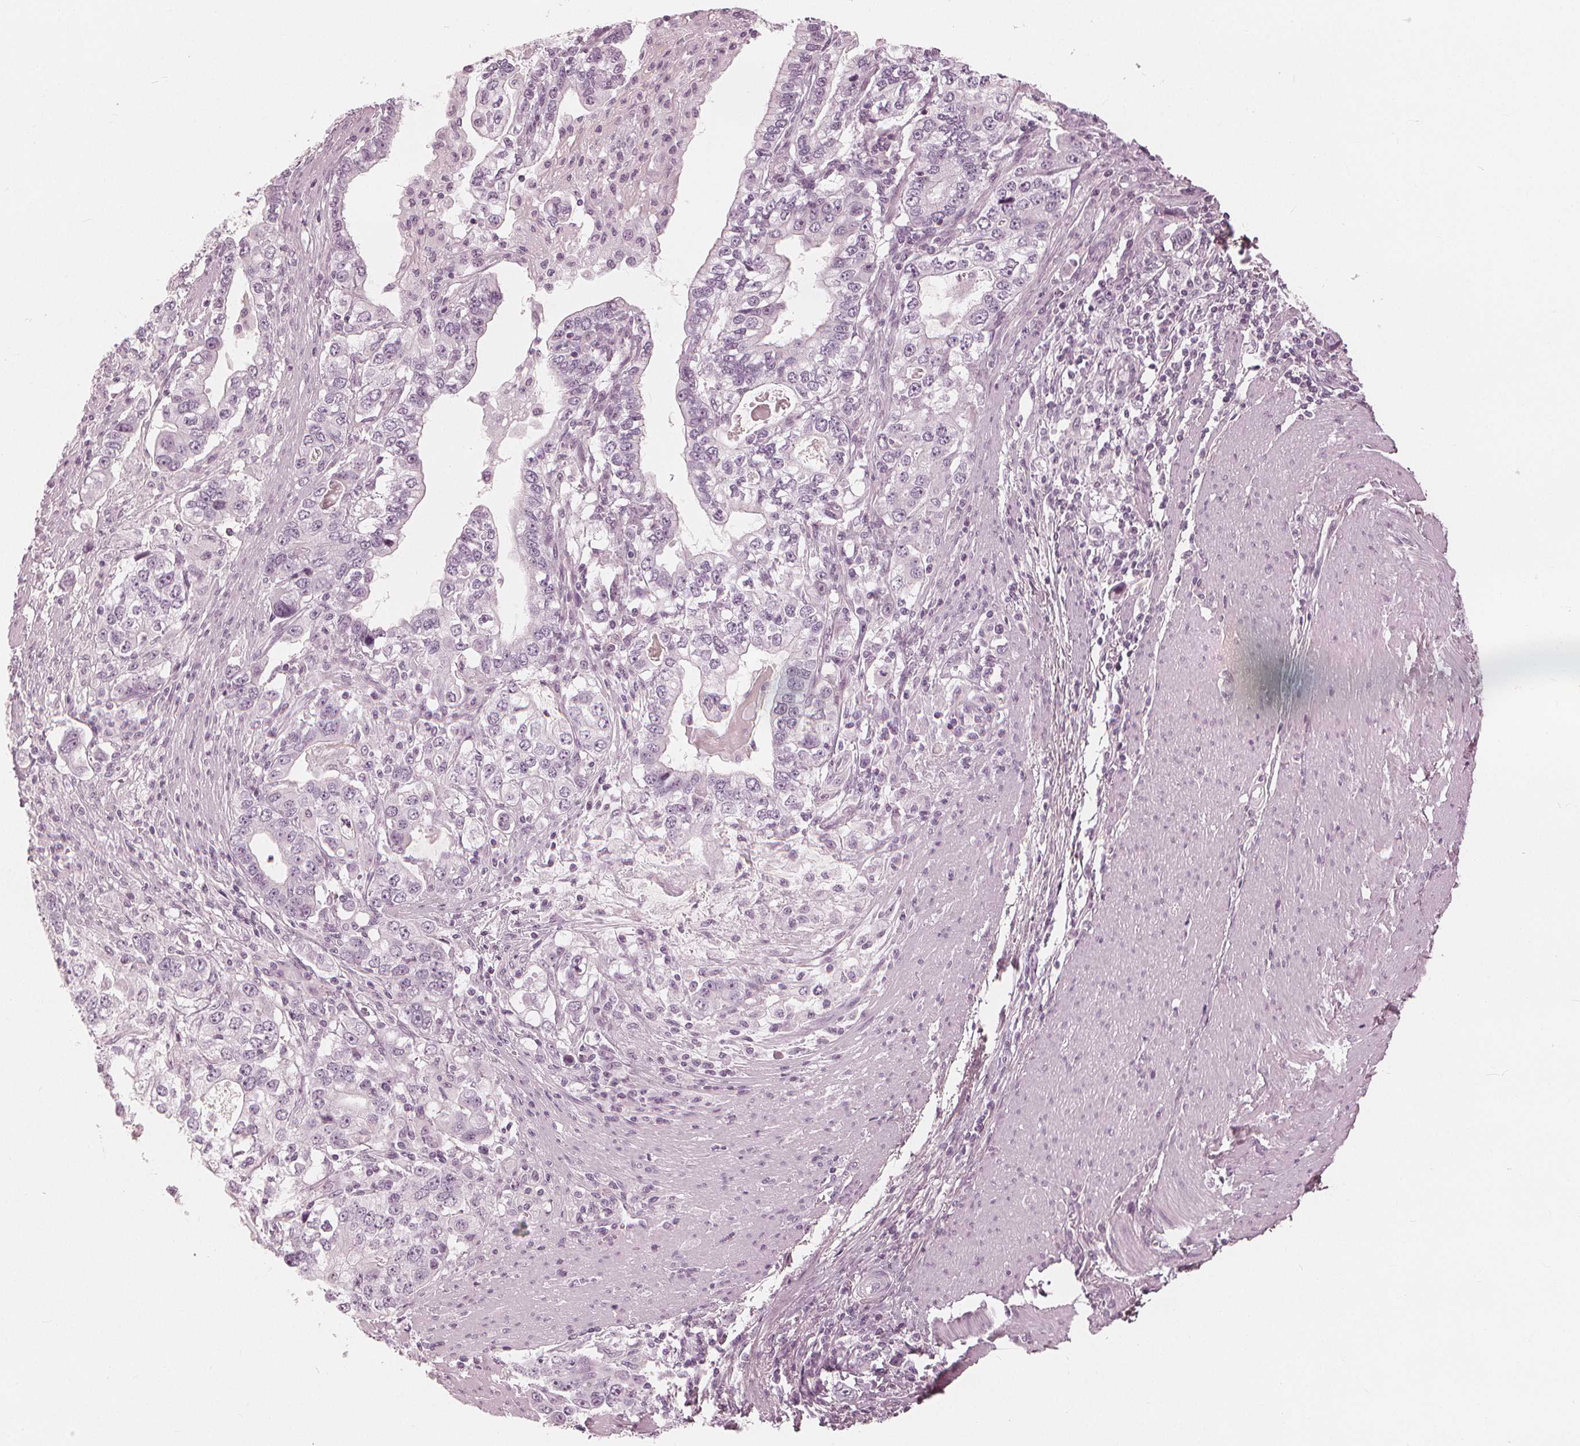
{"staining": {"intensity": "negative", "quantity": "none", "location": "none"}, "tissue": "stomach cancer", "cell_type": "Tumor cells", "image_type": "cancer", "snomed": [{"axis": "morphology", "description": "Adenocarcinoma, NOS"}, {"axis": "topography", "description": "Stomach, lower"}], "caption": "This histopathology image is of stomach cancer (adenocarcinoma) stained with immunohistochemistry (IHC) to label a protein in brown with the nuclei are counter-stained blue. There is no expression in tumor cells.", "gene": "PAEP", "patient": {"sex": "female", "age": 72}}